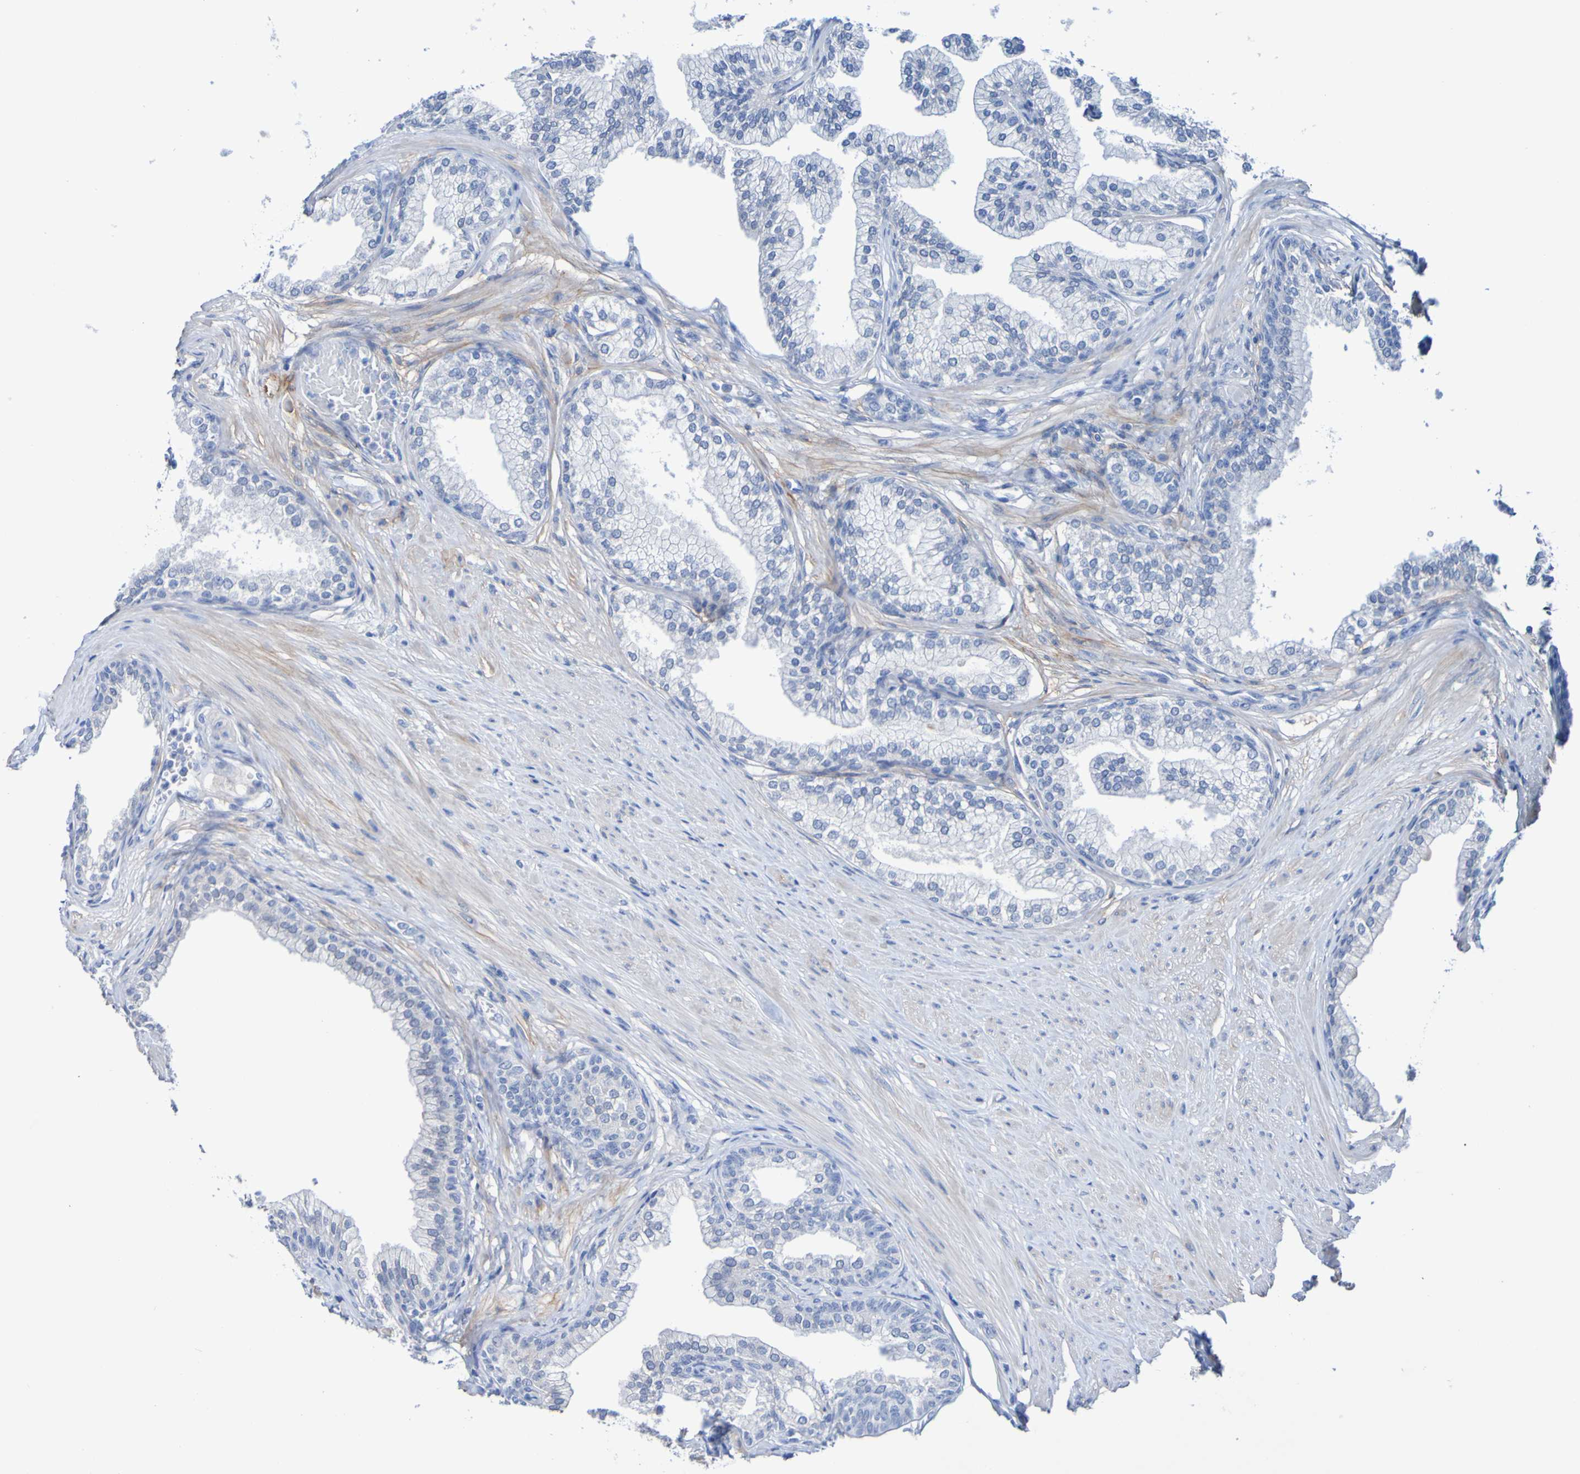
{"staining": {"intensity": "negative", "quantity": "none", "location": "none"}, "tissue": "prostate", "cell_type": "Glandular cells", "image_type": "normal", "snomed": [{"axis": "morphology", "description": "Normal tissue, NOS"}, {"axis": "morphology", "description": "Urothelial carcinoma, Low grade"}, {"axis": "topography", "description": "Urinary bladder"}, {"axis": "topography", "description": "Prostate"}], "caption": "Human prostate stained for a protein using IHC displays no expression in glandular cells.", "gene": "SGCB", "patient": {"sex": "male", "age": 60}}